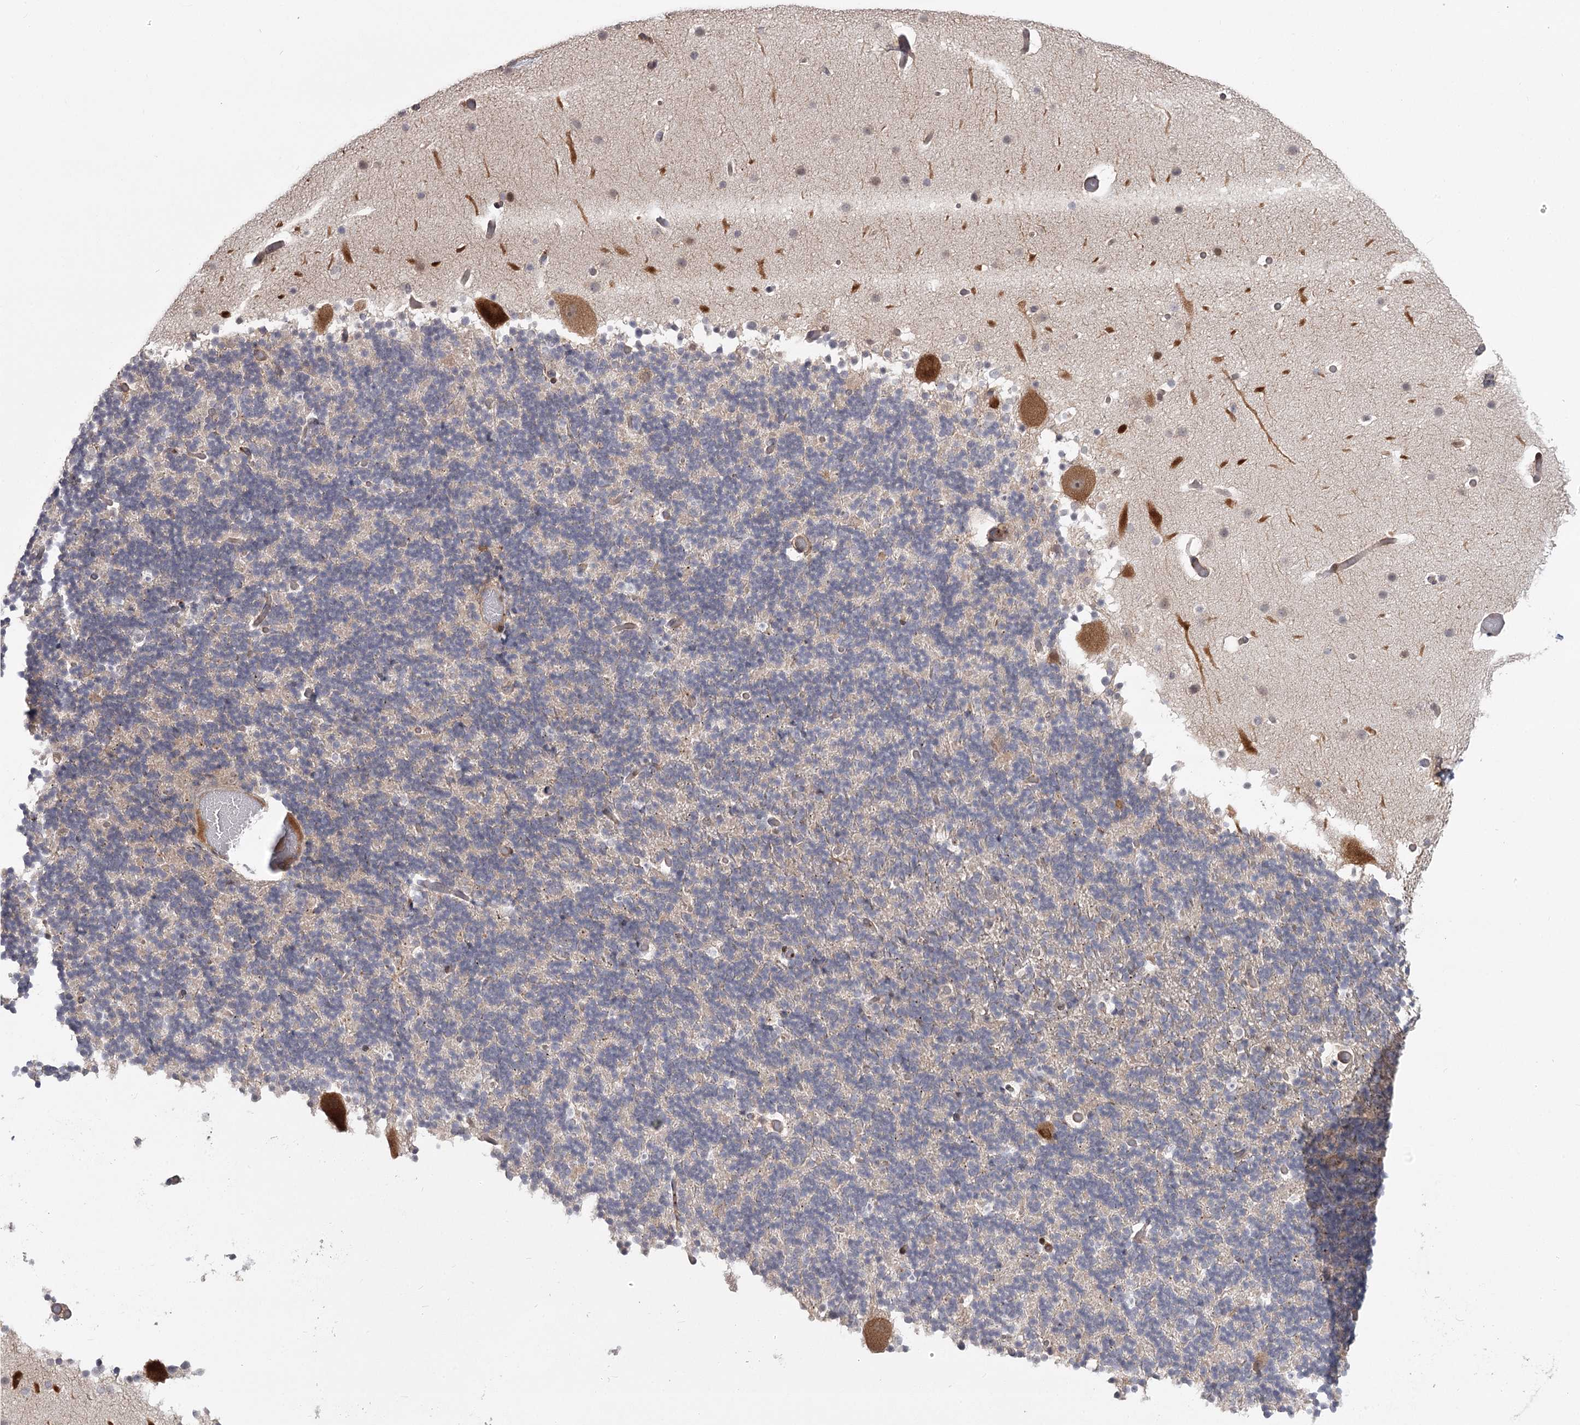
{"staining": {"intensity": "negative", "quantity": "none", "location": "none"}, "tissue": "cerebellum", "cell_type": "Cells in granular layer", "image_type": "normal", "snomed": [{"axis": "morphology", "description": "Normal tissue, NOS"}, {"axis": "topography", "description": "Cerebellum"}], "caption": "Cells in granular layer show no significant positivity in normal cerebellum.", "gene": "CCNG2", "patient": {"sex": "male", "age": 57}}